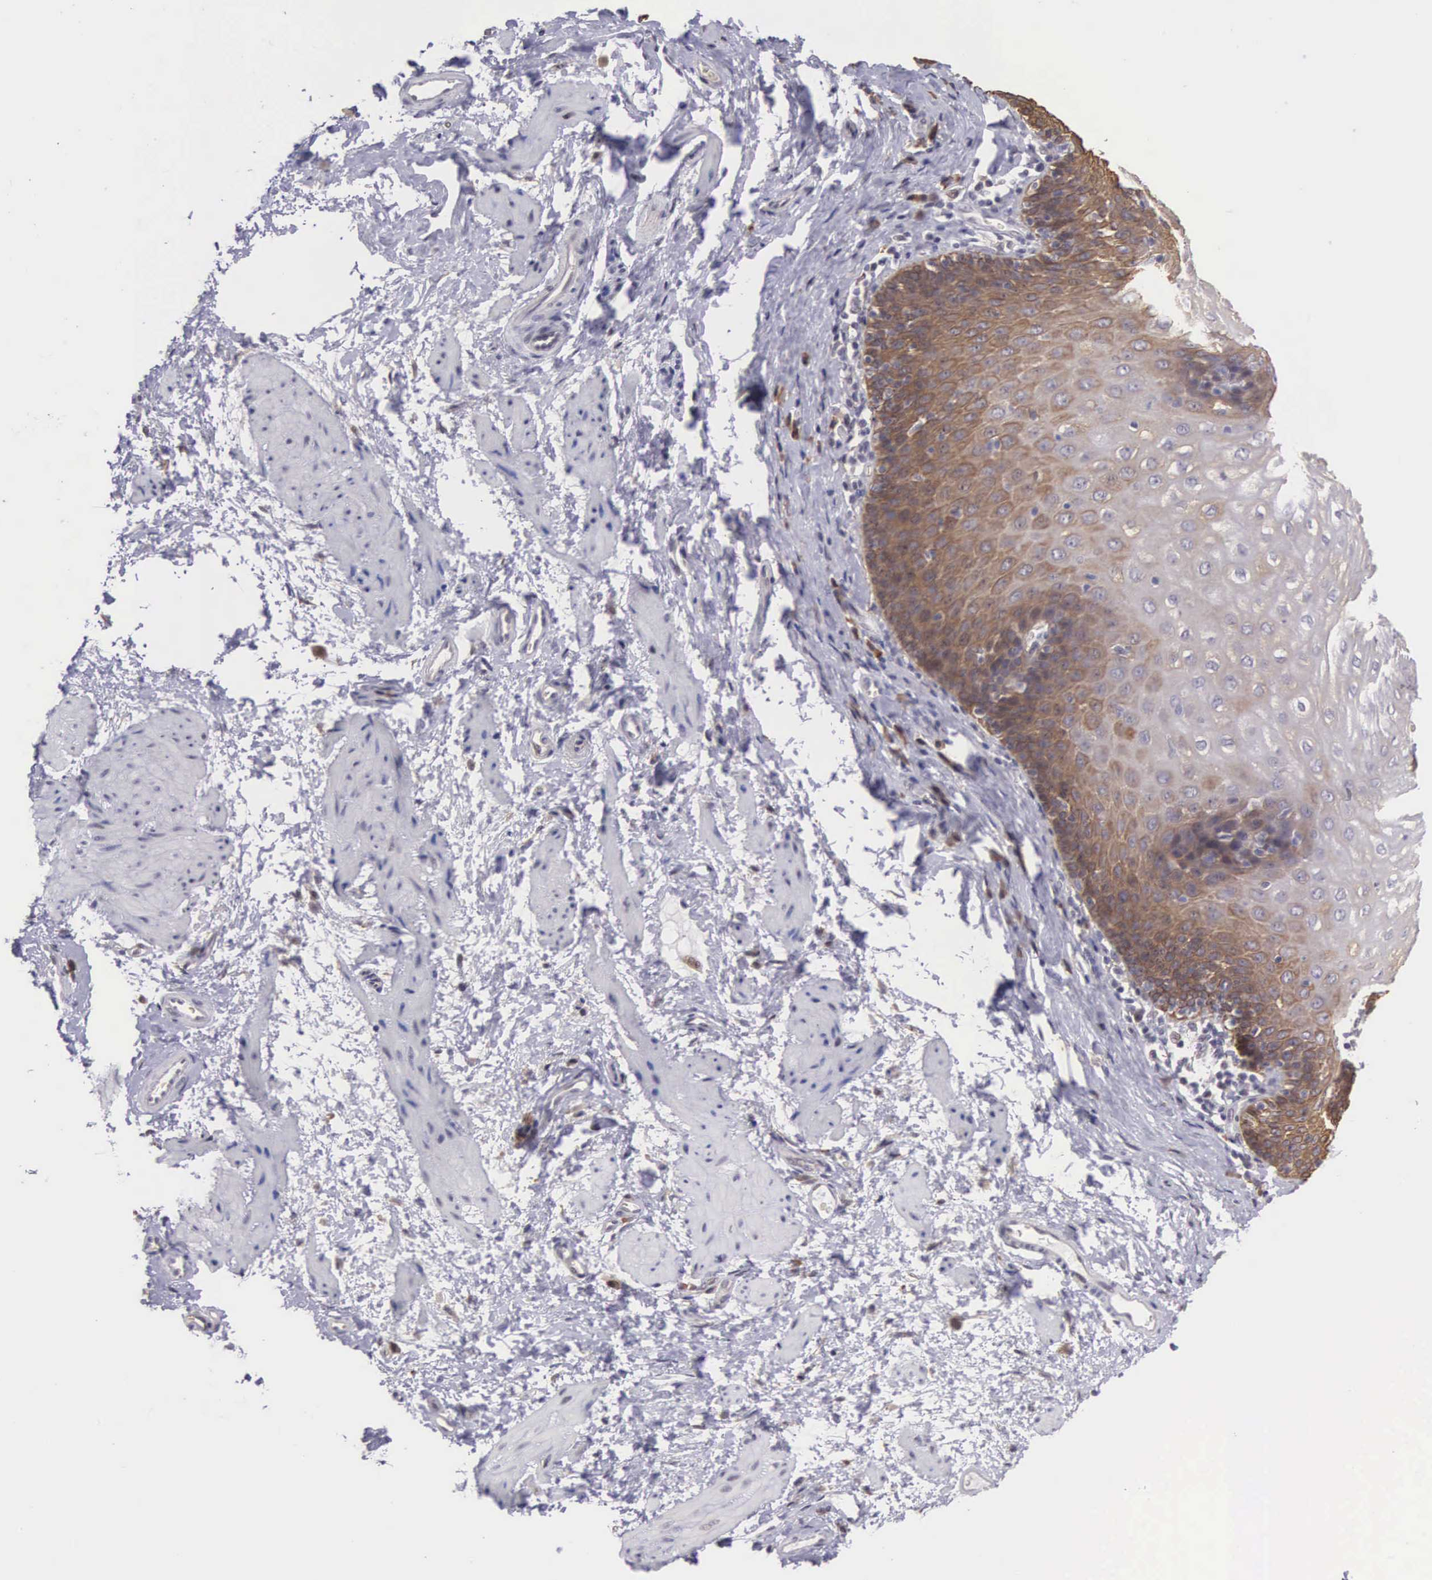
{"staining": {"intensity": "moderate", "quantity": "25%-75%", "location": "cytoplasmic/membranous"}, "tissue": "esophagus", "cell_type": "Squamous epithelial cells", "image_type": "normal", "snomed": [{"axis": "morphology", "description": "Normal tissue, NOS"}, {"axis": "topography", "description": "Esophagus"}], "caption": "Protein analysis of benign esophagus shows moderate cytoplasmic/membranous expression in about 25%-75% of squamous epithelial cells.", "gene": "SLC25A21", "patient": {"sex": "female", "age": 61}}